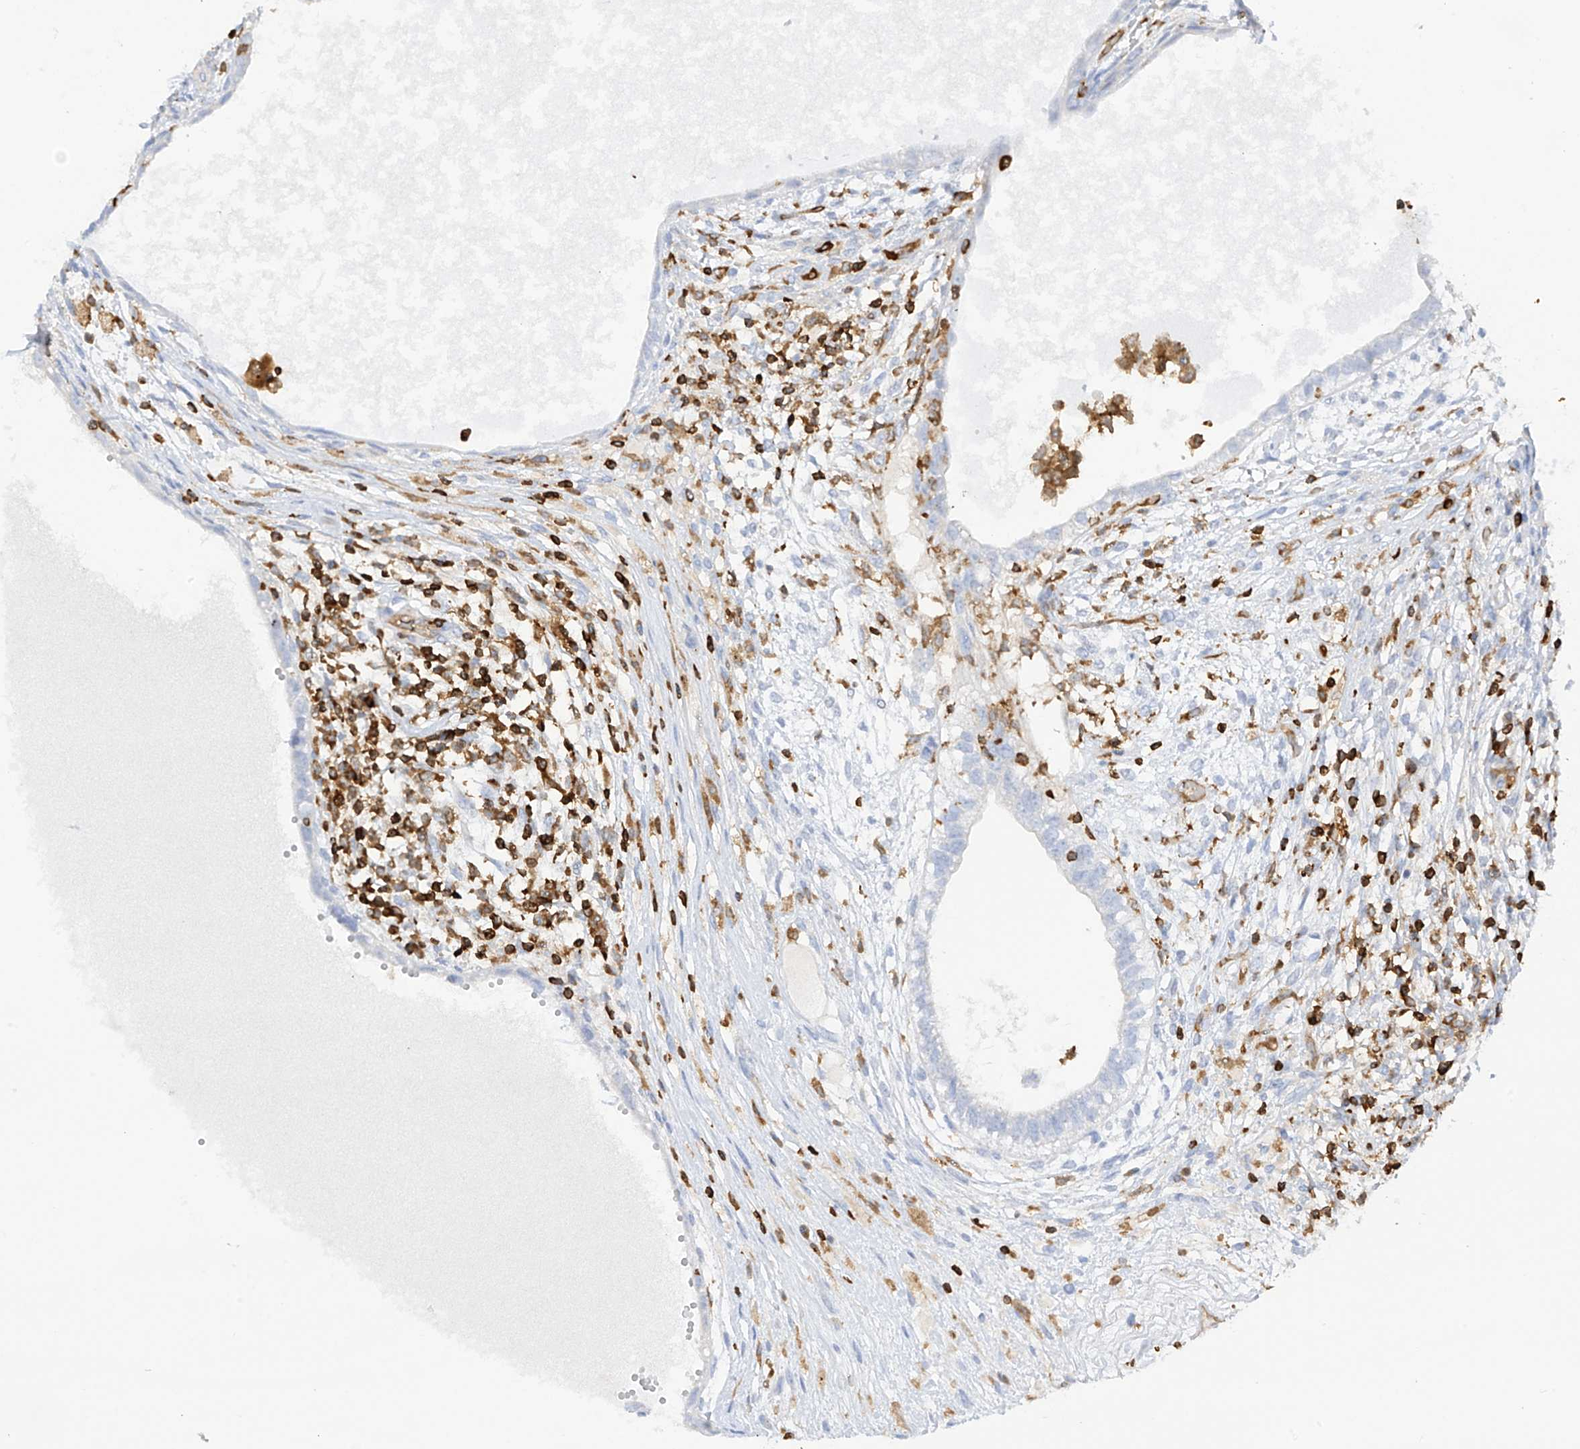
{"staining": {"intensity": "negative", "quantity": "none", "location": "none"}, "tissue": "testis cancer", "cell_type": "Tumor cells", "image_type": "cancer", "snomed": [{"axis": "morphology", "description": "Carcinoma, Embryonal, NOS"}, {"axis": "topography", "description": "Testis"}], "caption": "Tumor cells are negative for brown protein staining in testis cancer (embryonal carcinoma).", "gene": "ARHGAP25", "patient": {"sex": "male", "age": 26}}